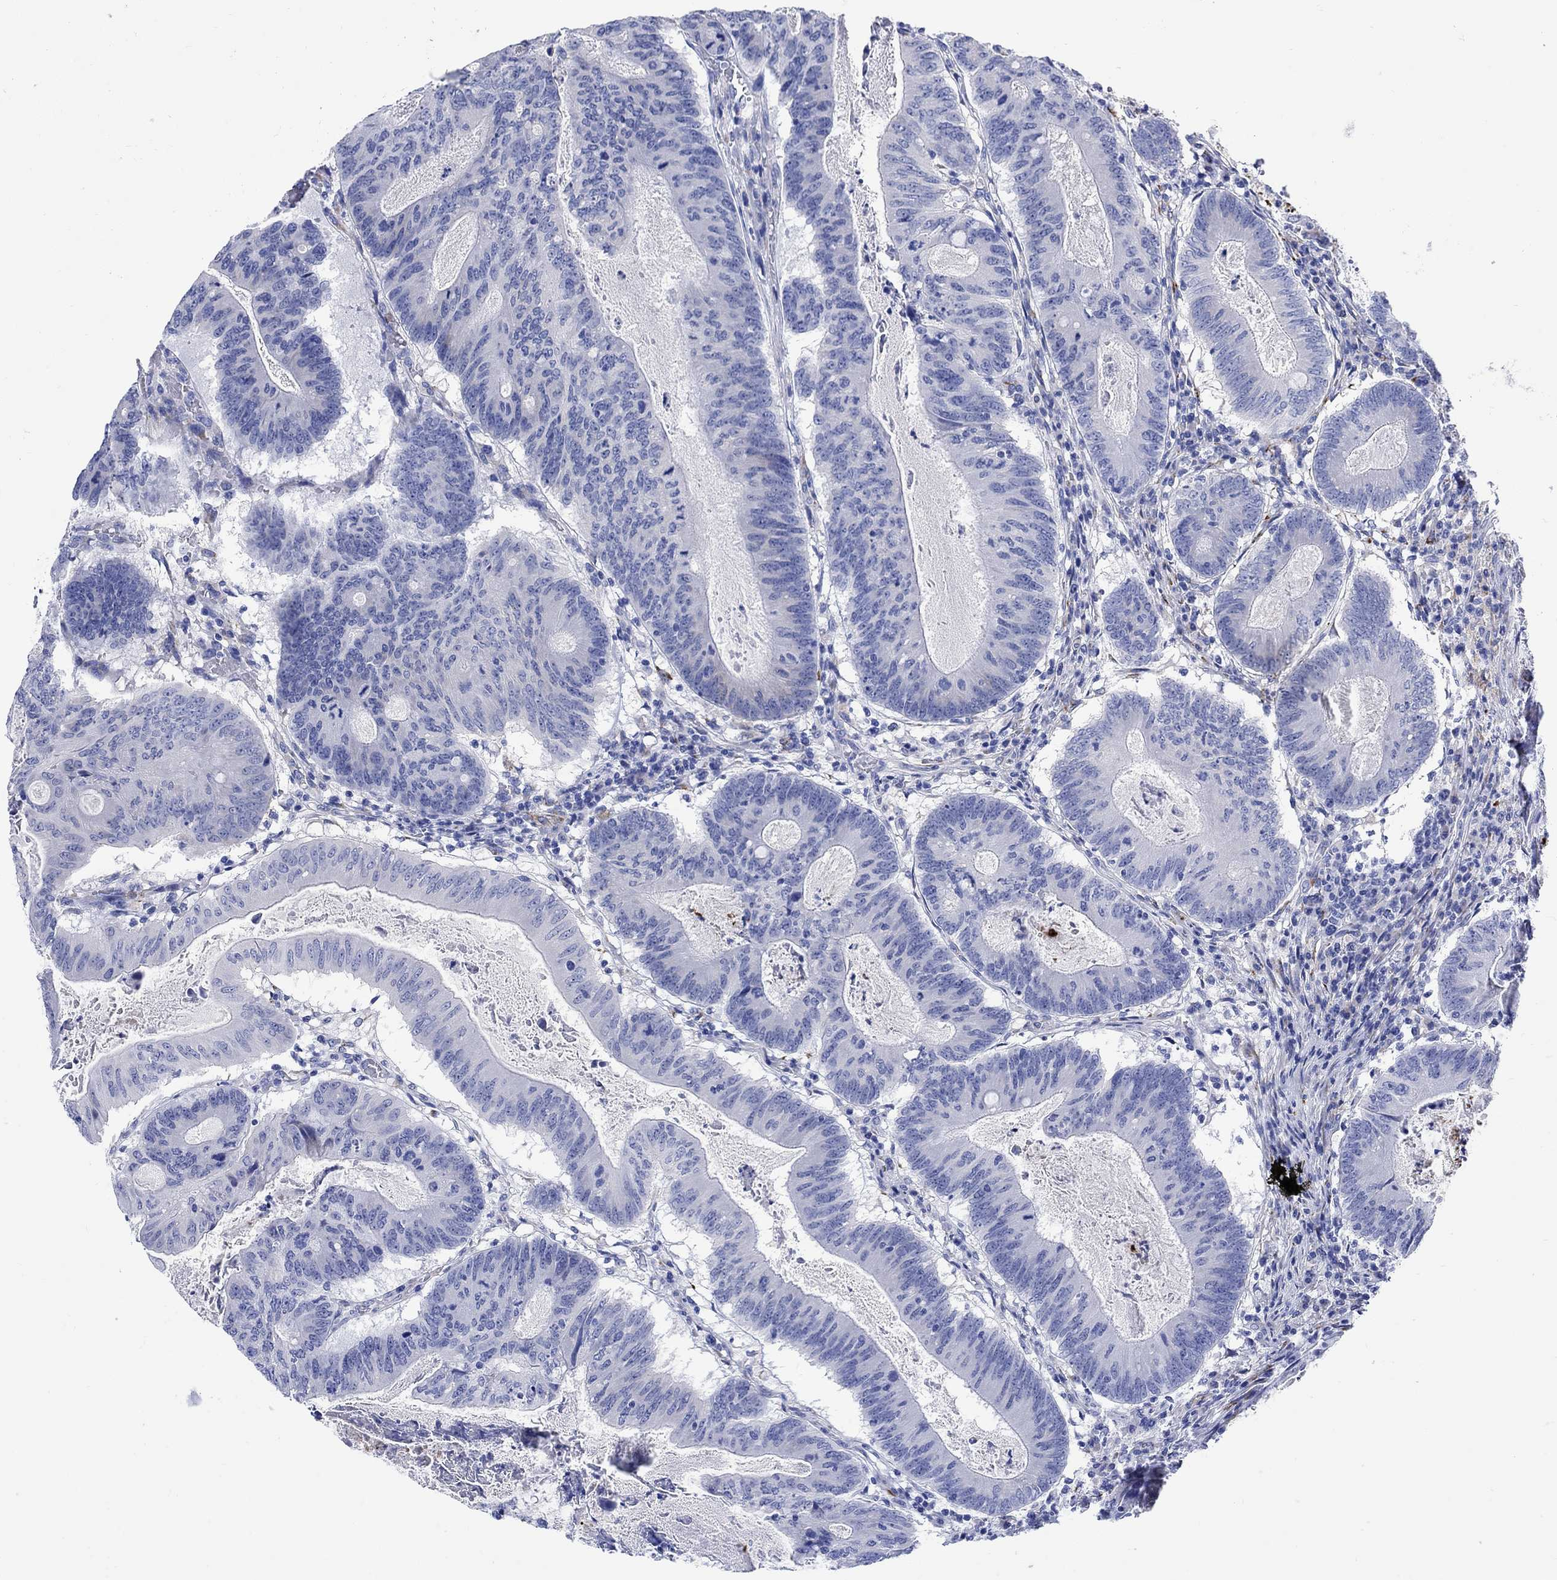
{"staining": {"intensity": "negative", "quantity": "none", "location": "none"}, "tissue": "colorectal cancer", "cell_type": "Tumor cells", "image_type": "cancer", "snomed": [{"axis": "morphology", "description": "Adenocarcinoma, NOS"}, {"axis": "topography", "description": "Colon"}], "caption": "Immunohistochemical staining of human colorectal cancer (adenocarcinoma) shows no significant staining in tumor cells. The staining is performed using DAB brown chromogen with nuclei counter-stained in using hematoxylin.", "gene": "MYL1", "patient": {"sex": "female", "age": 70}}